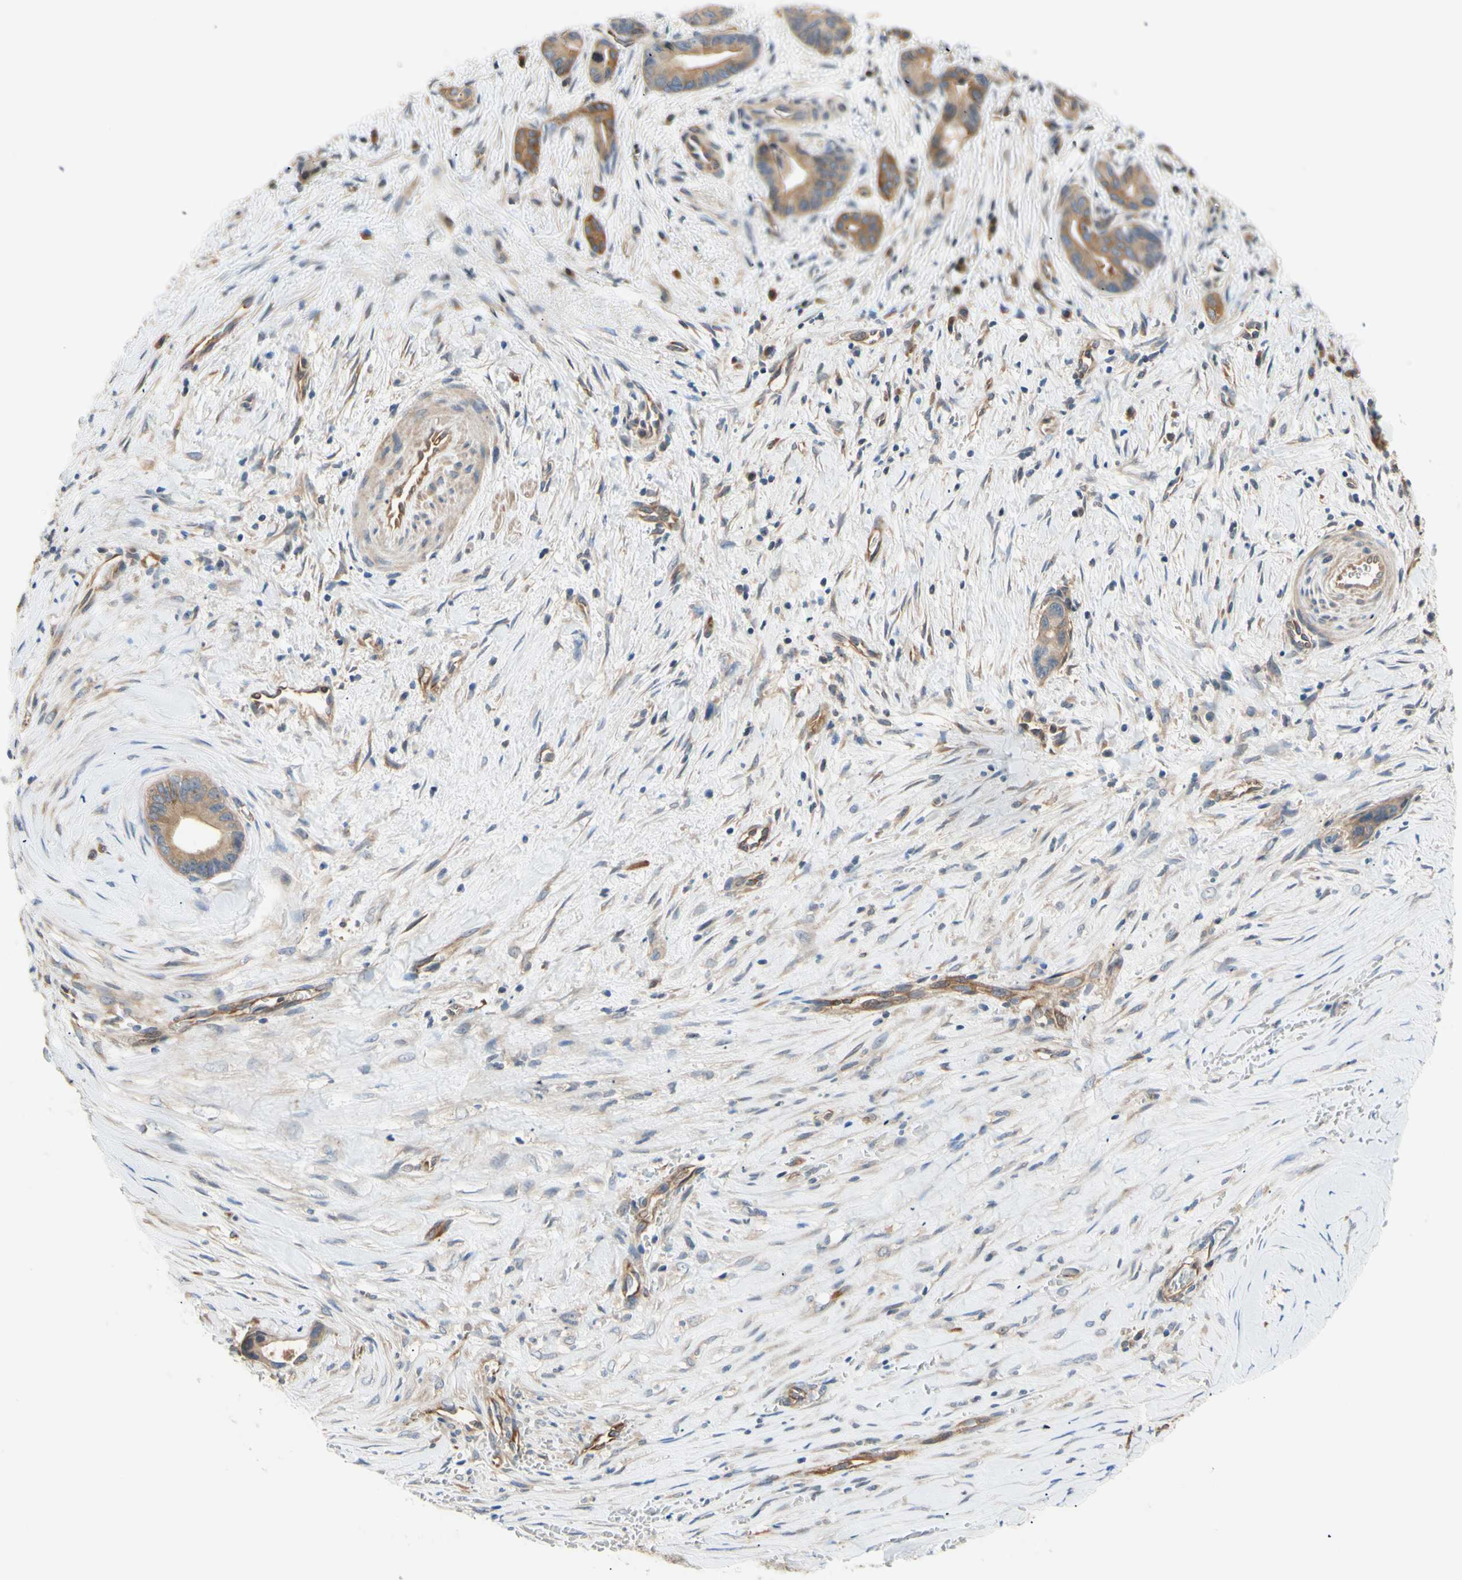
{"staining": {"intensity": "moderate", "quantity": ">75%", "location": "cytoplasmic/membranous"}, "tissue": "liver cancer", "cell_type": "Tumor cells", "image_type": "cancer", "snomed": [{"axis": "morphology", "description": "Cholangiocarcinoma"}, {"axis": "topography", "description": "Liver"}], "caption": "Liver cancer (cholangiocarcinoma) stained with DAB immunohistochemistry (IHC) demonstrates medium levels of moderate cytoplasmic/membranous positivity in approximately >75% of tumor cells. (brown staining indicates protein expression, while blue staining denotes nuclei).", "gene": "DYNLRB1", "patient": {"sex": "female", "age": 55}}